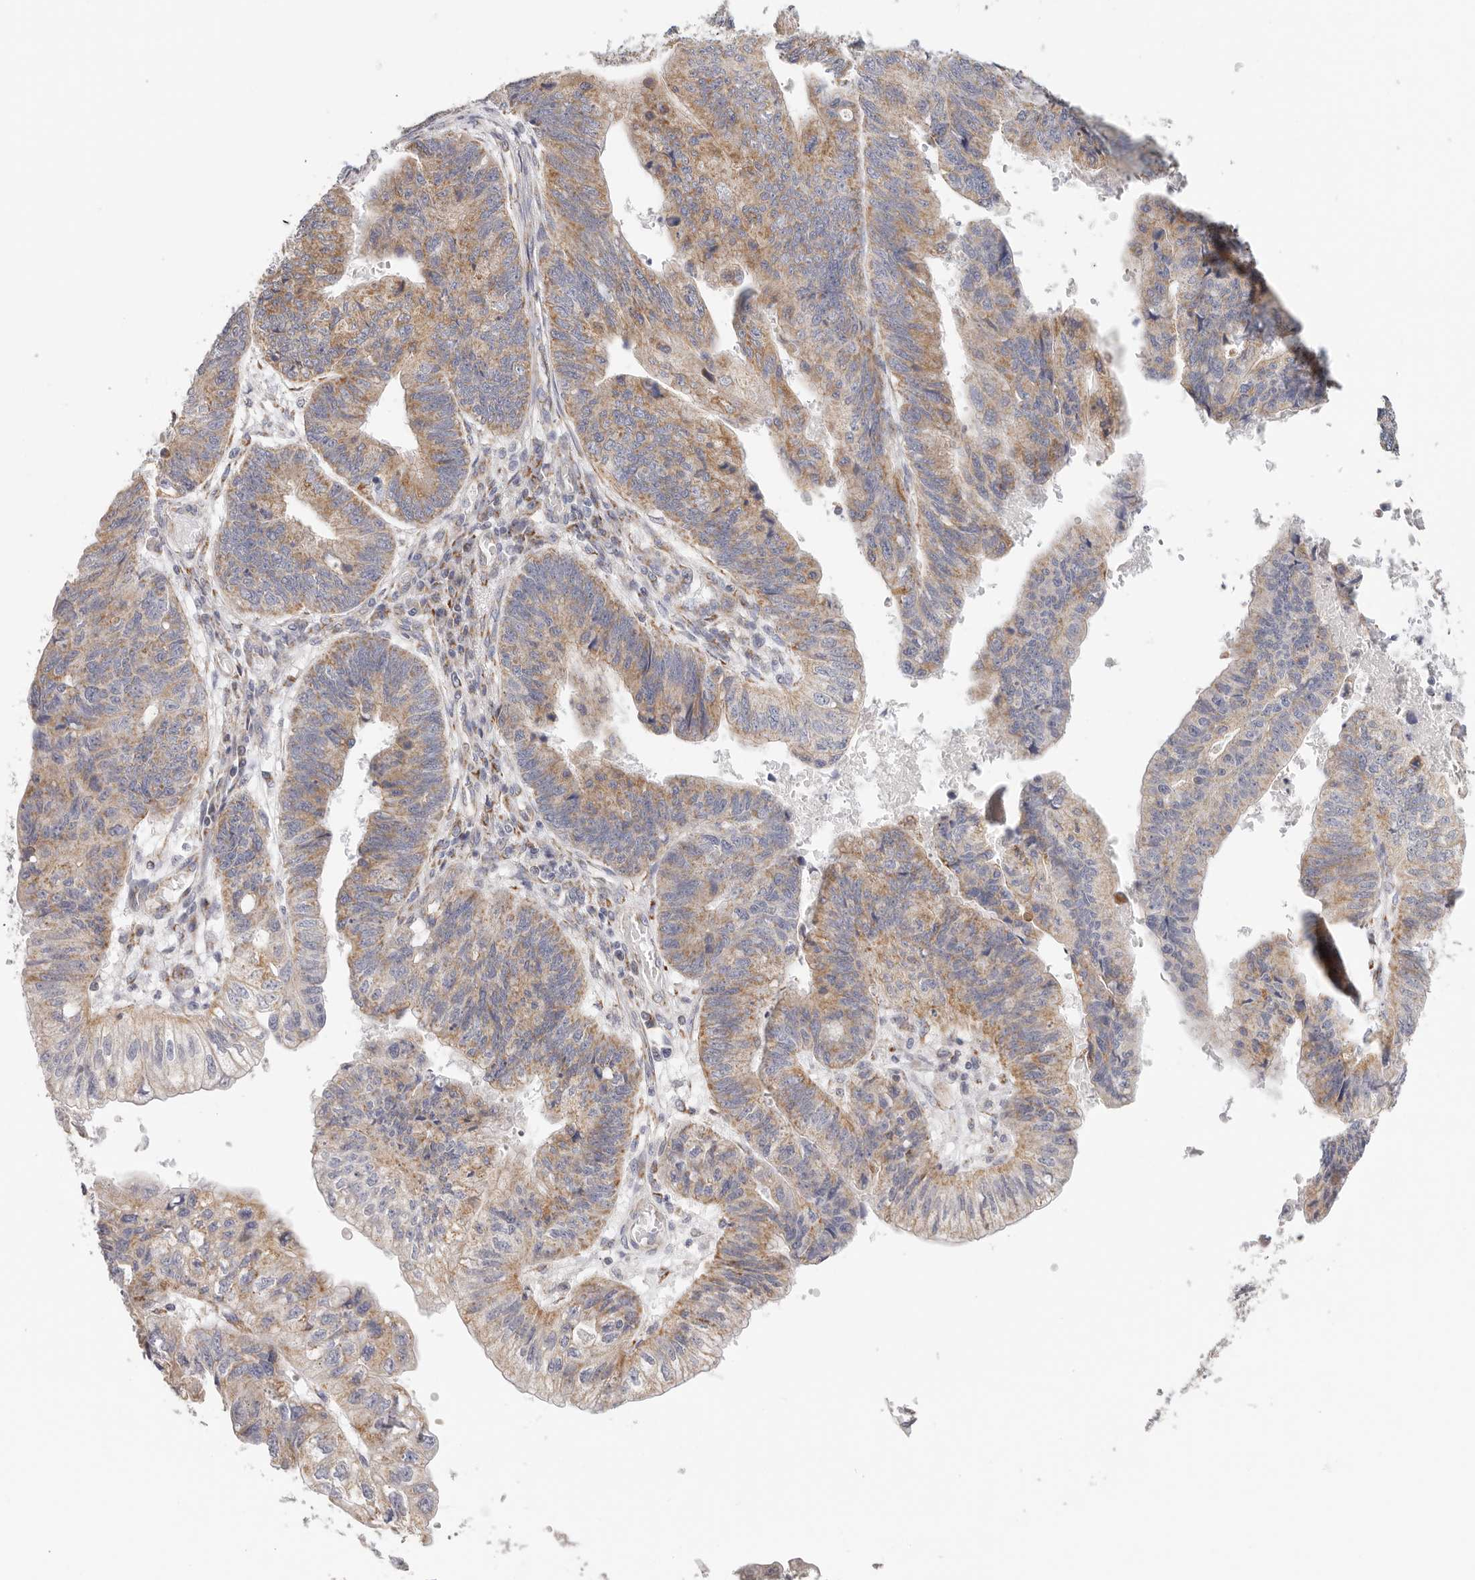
{"staining": {"intensity": "moderate", "quantity": ">75%", "location": "cytoplasmic/membranous"}, "tissue": "stomach cancer", "cell_type": "Tumor cells", "image_type": "cancer", "snomed": [{"axis": "morphology", "description": "Adenocarcinoma, NOS"}, {"axis": "topography", "description": "Stomach"}], "caption": "Adenocarcinoma (stomach) stained with immunohistochemistry (IHC) demonstrates moderate cytoplasmic/membranous positivity in approximately >75% of tumor cells.", "gene": "AFDN", "patient": {"sex": "male", "age": 59}}